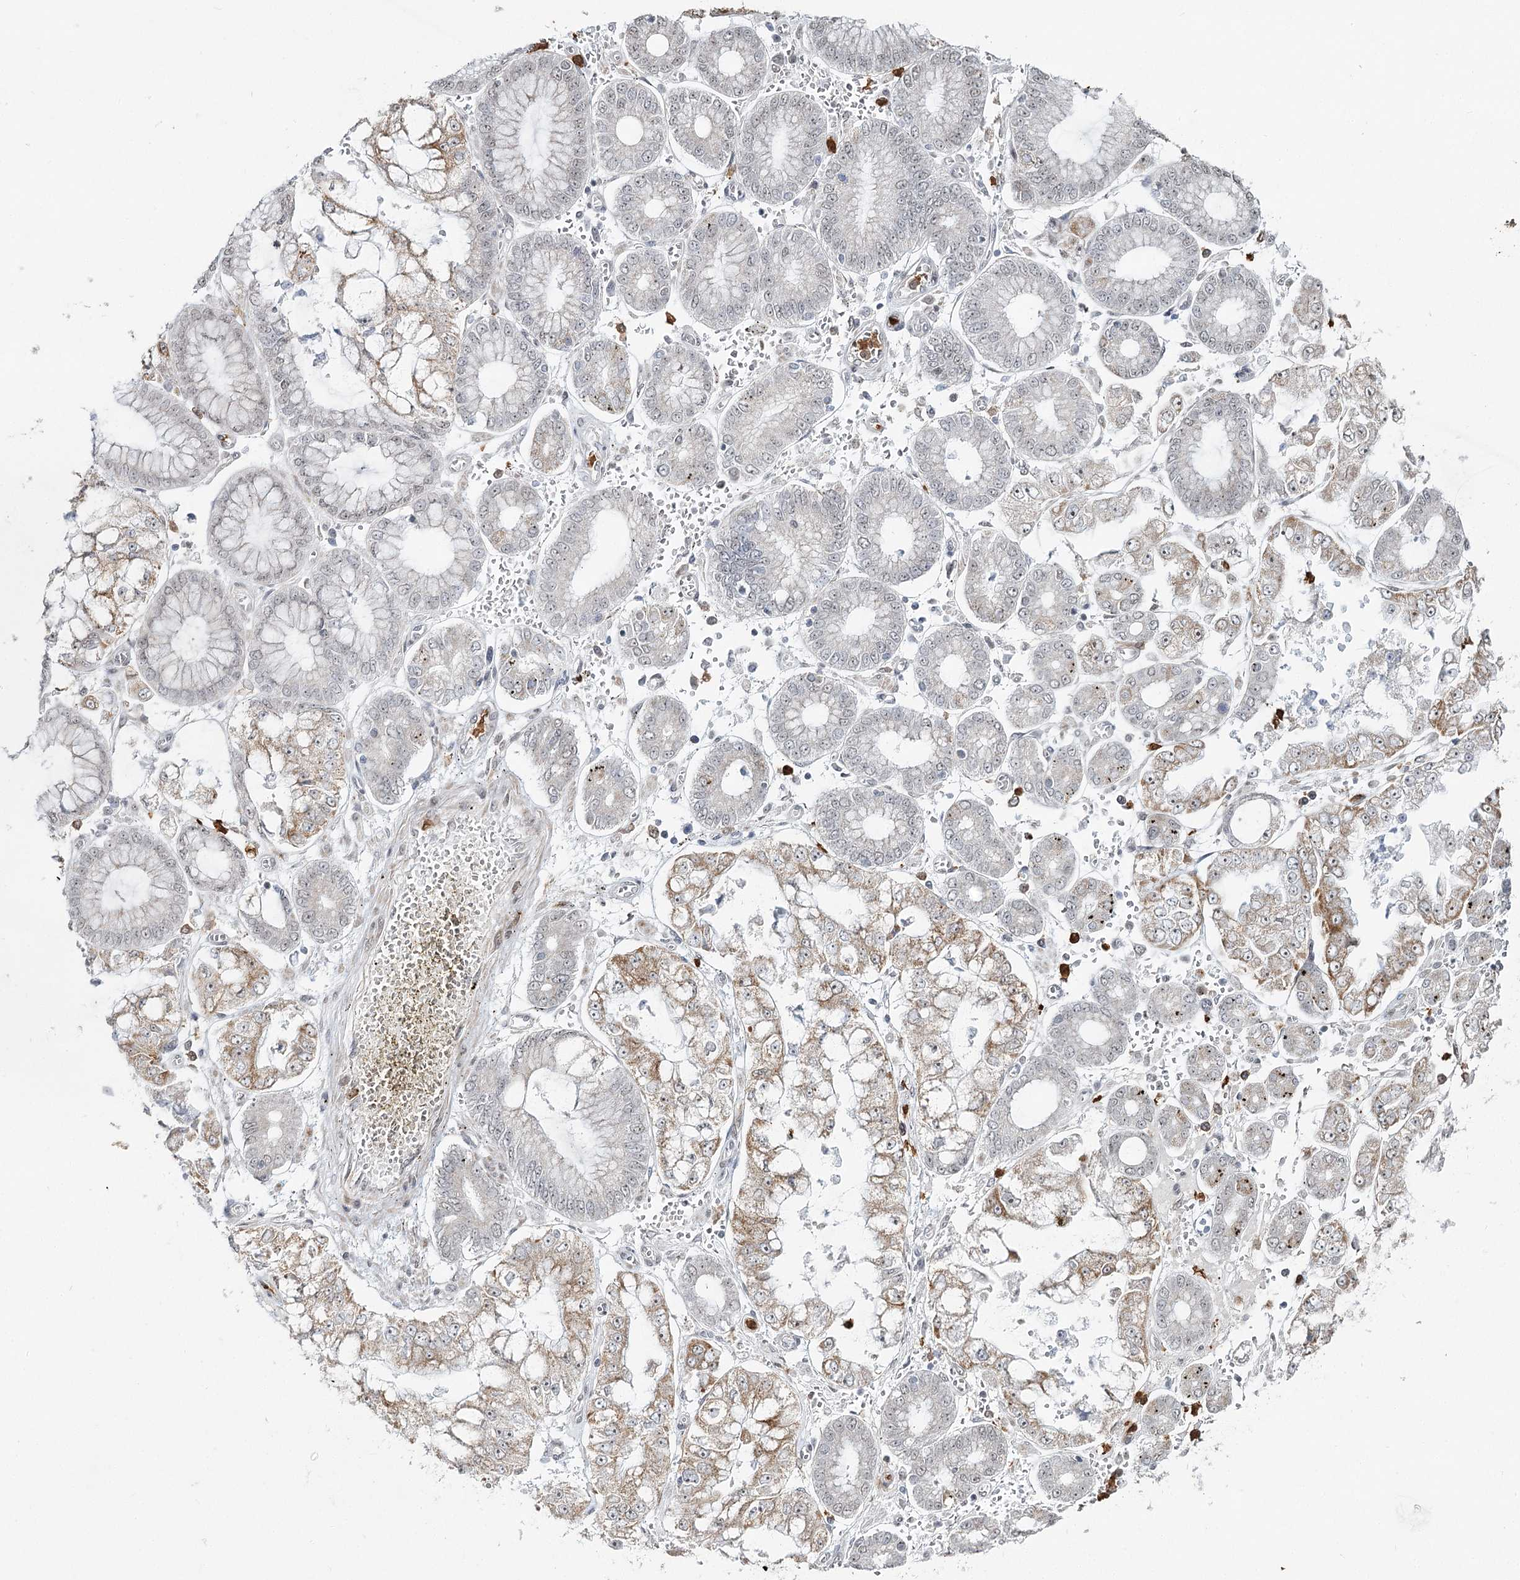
{"staining": {"intensity": "moderate", "quantity": "<25%", "location": "cytoplasmic/membranous"}, "tissue": "stomach cancer", "cell_type": "Tumor cells", "image_type": "cancer", "snomed": [{"axis": "morphology", "description": "Adenocarcinoma, NOS"}, {"axis": "topography", "description": "Stomach"}], "caption": "IHC staining of stomach adenocarcinoma, which demonstrates low levels of moderate cytoplasmic/membranous expression in approximately <25% of tumor cells indicating moderate cytoplasmic/membranous protein staining. The staining was performed using DAB (brown) for protein detection and nuclei were counterstained in hematoxylin (blue).", "gene": "ATAD1", "patient": {"sex": "male", "age": 76}}